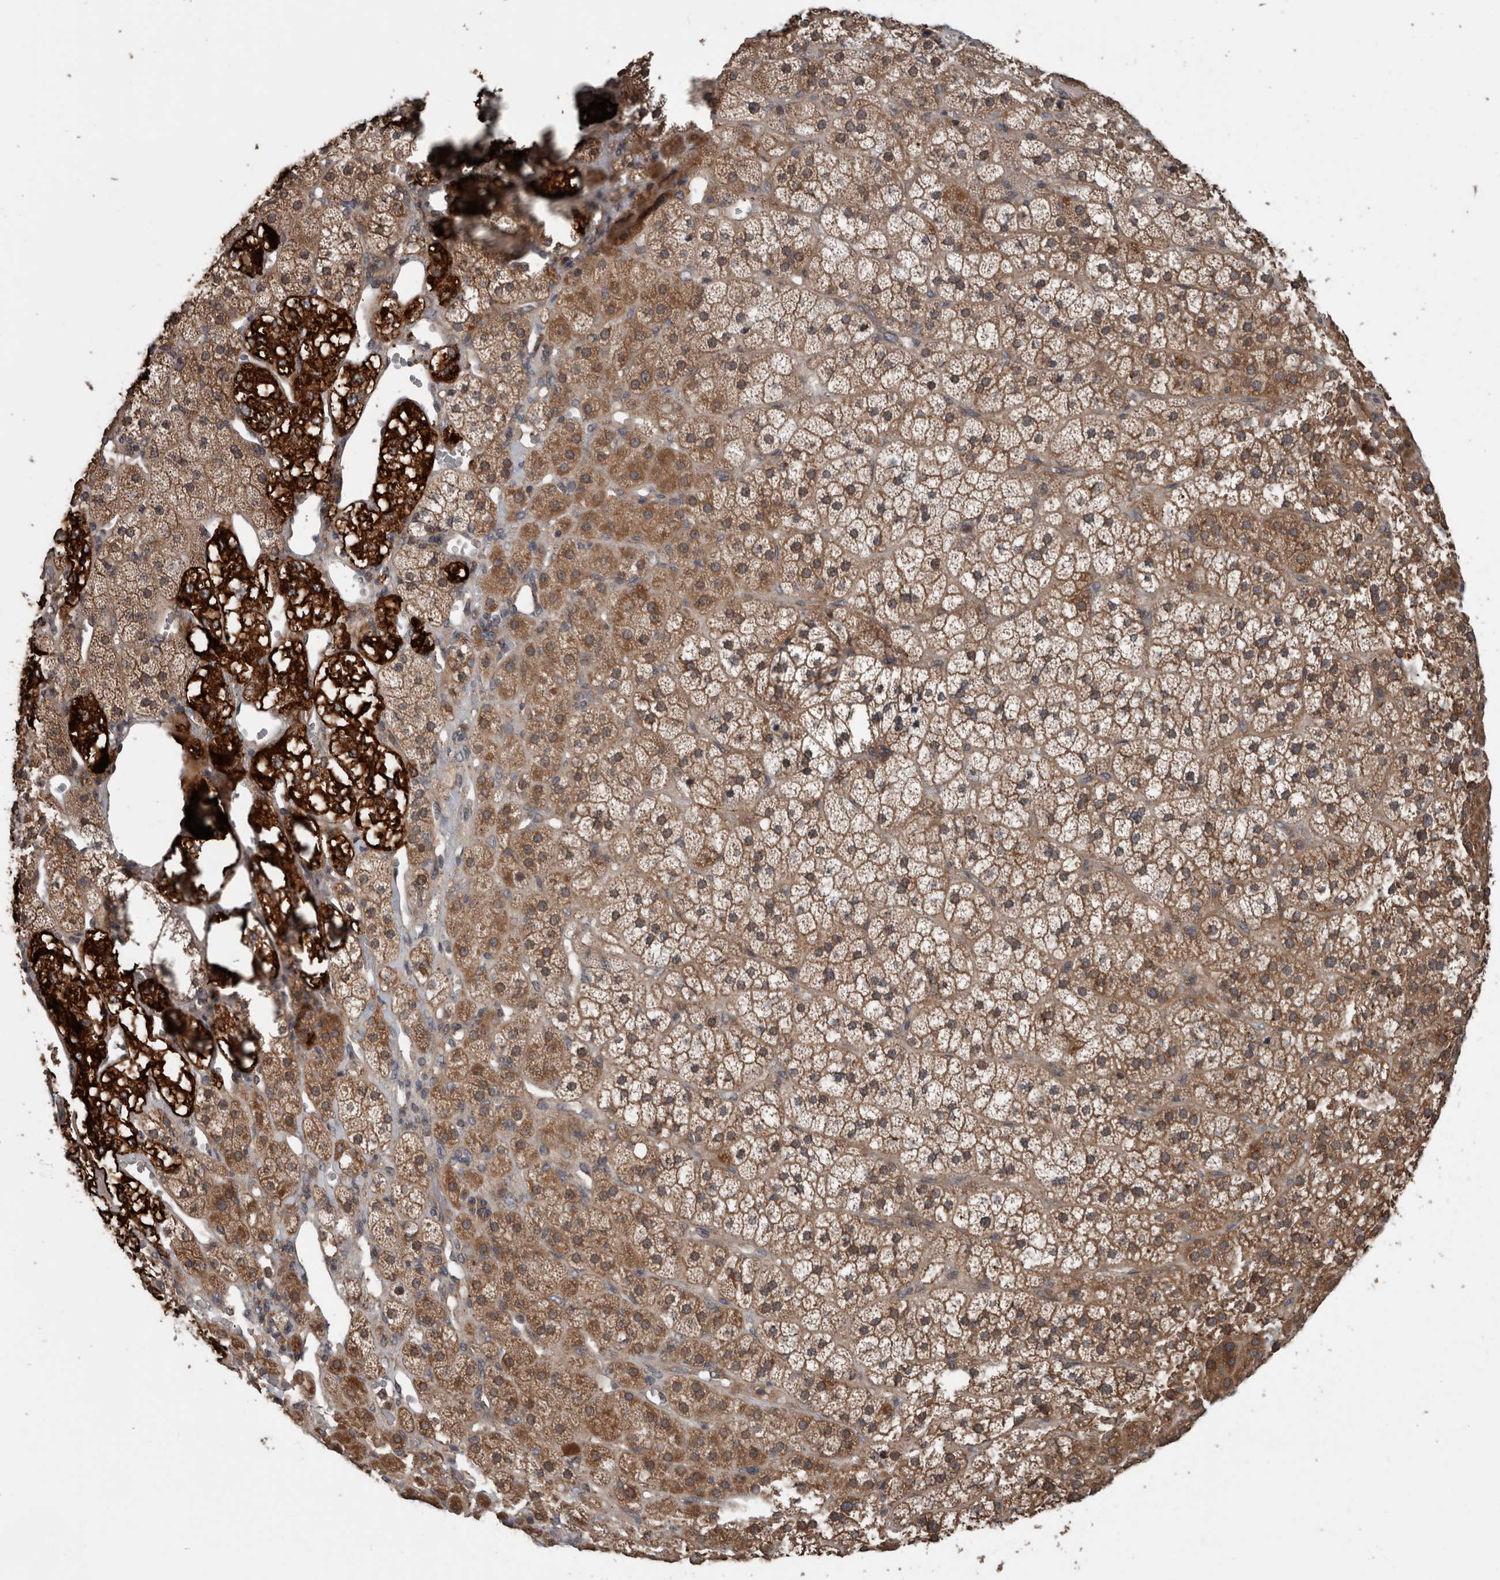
{"staining": {"intensity": "strong", "quantity": ">75%", "location": "cytoplasmic/membranous"}, "tissue": "adrenal gland", "cell_type": "Glandular cells", "image_type": "normal", "snomed": [{"axis": "morphology", "description": "Normal tissue, NOS"}, {"axis": "topography", "description": "Adrenal gland"}], "caption": "Protein staining of normal adrenal gland demonstrates strong cytoplasmic/membranous staining in about >75% of glandular cells.", "gene": "RIOK3", "patient": {"sex": "male", "age": 57}}